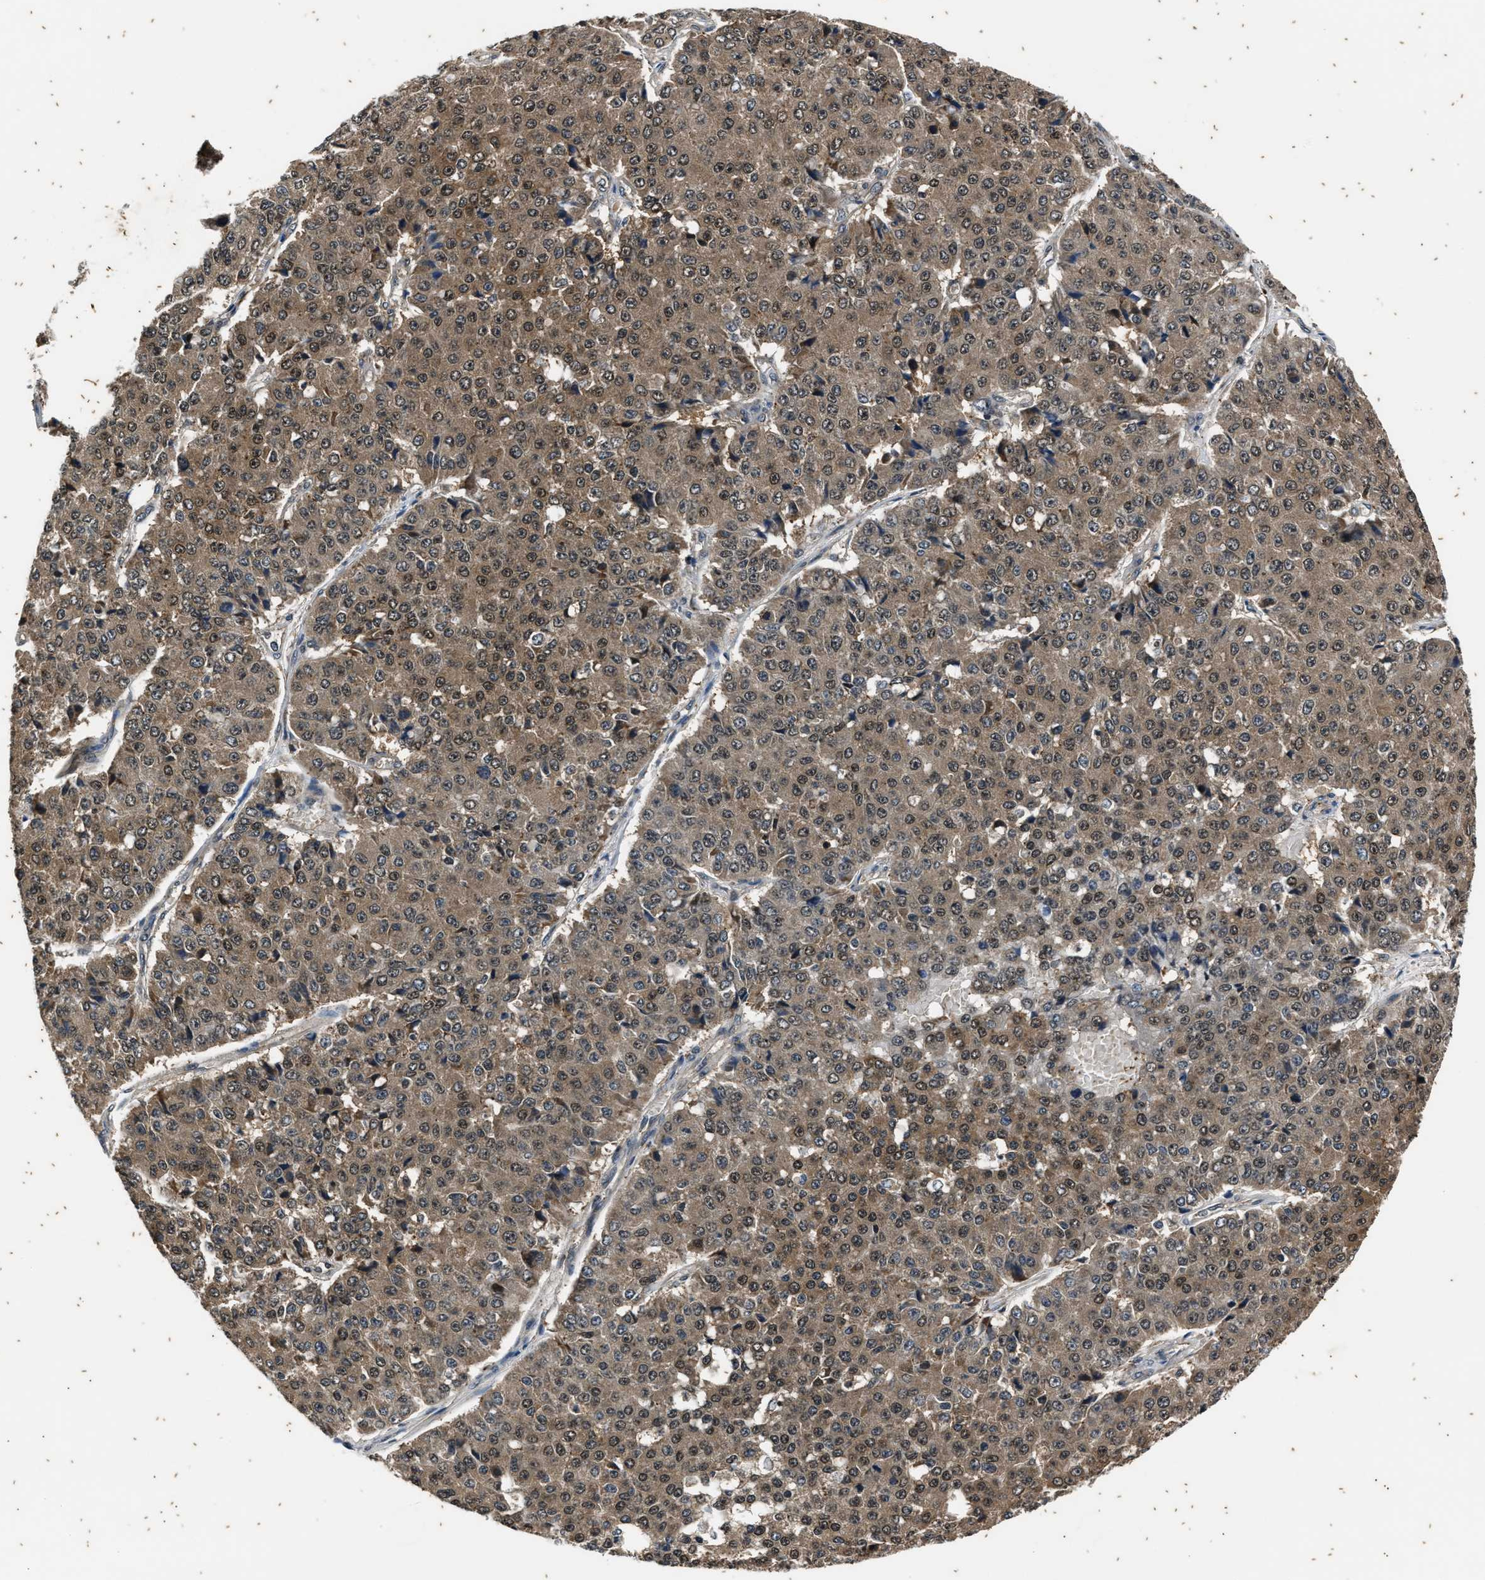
{"staining": {"intensity": "moderate", "quantity": ">75%", "location": "cytoplasmic/membranous"}, "tissue": "pancreatic cancer", "cell_type": "Tumor cells", "image_type": "cancer", "snomed": [{"axis": "morphology", "description": "Adenocarcinoma, NOS"}, {"axis": "topography", "description": "Pancreas"}], "caption": "Pancreatic cancer (adenocarcinoma) stained with DAB (3,3'-diaminobenzidine) IHC displays medium levels of moderate cytoplasmic/membranous expression in approximately >75% of tumor cells. (DAB IHC with brightfield microscopy, high magnification).", "gene": "PTPN7", "patient": {"sex": "male", "age": 50}}